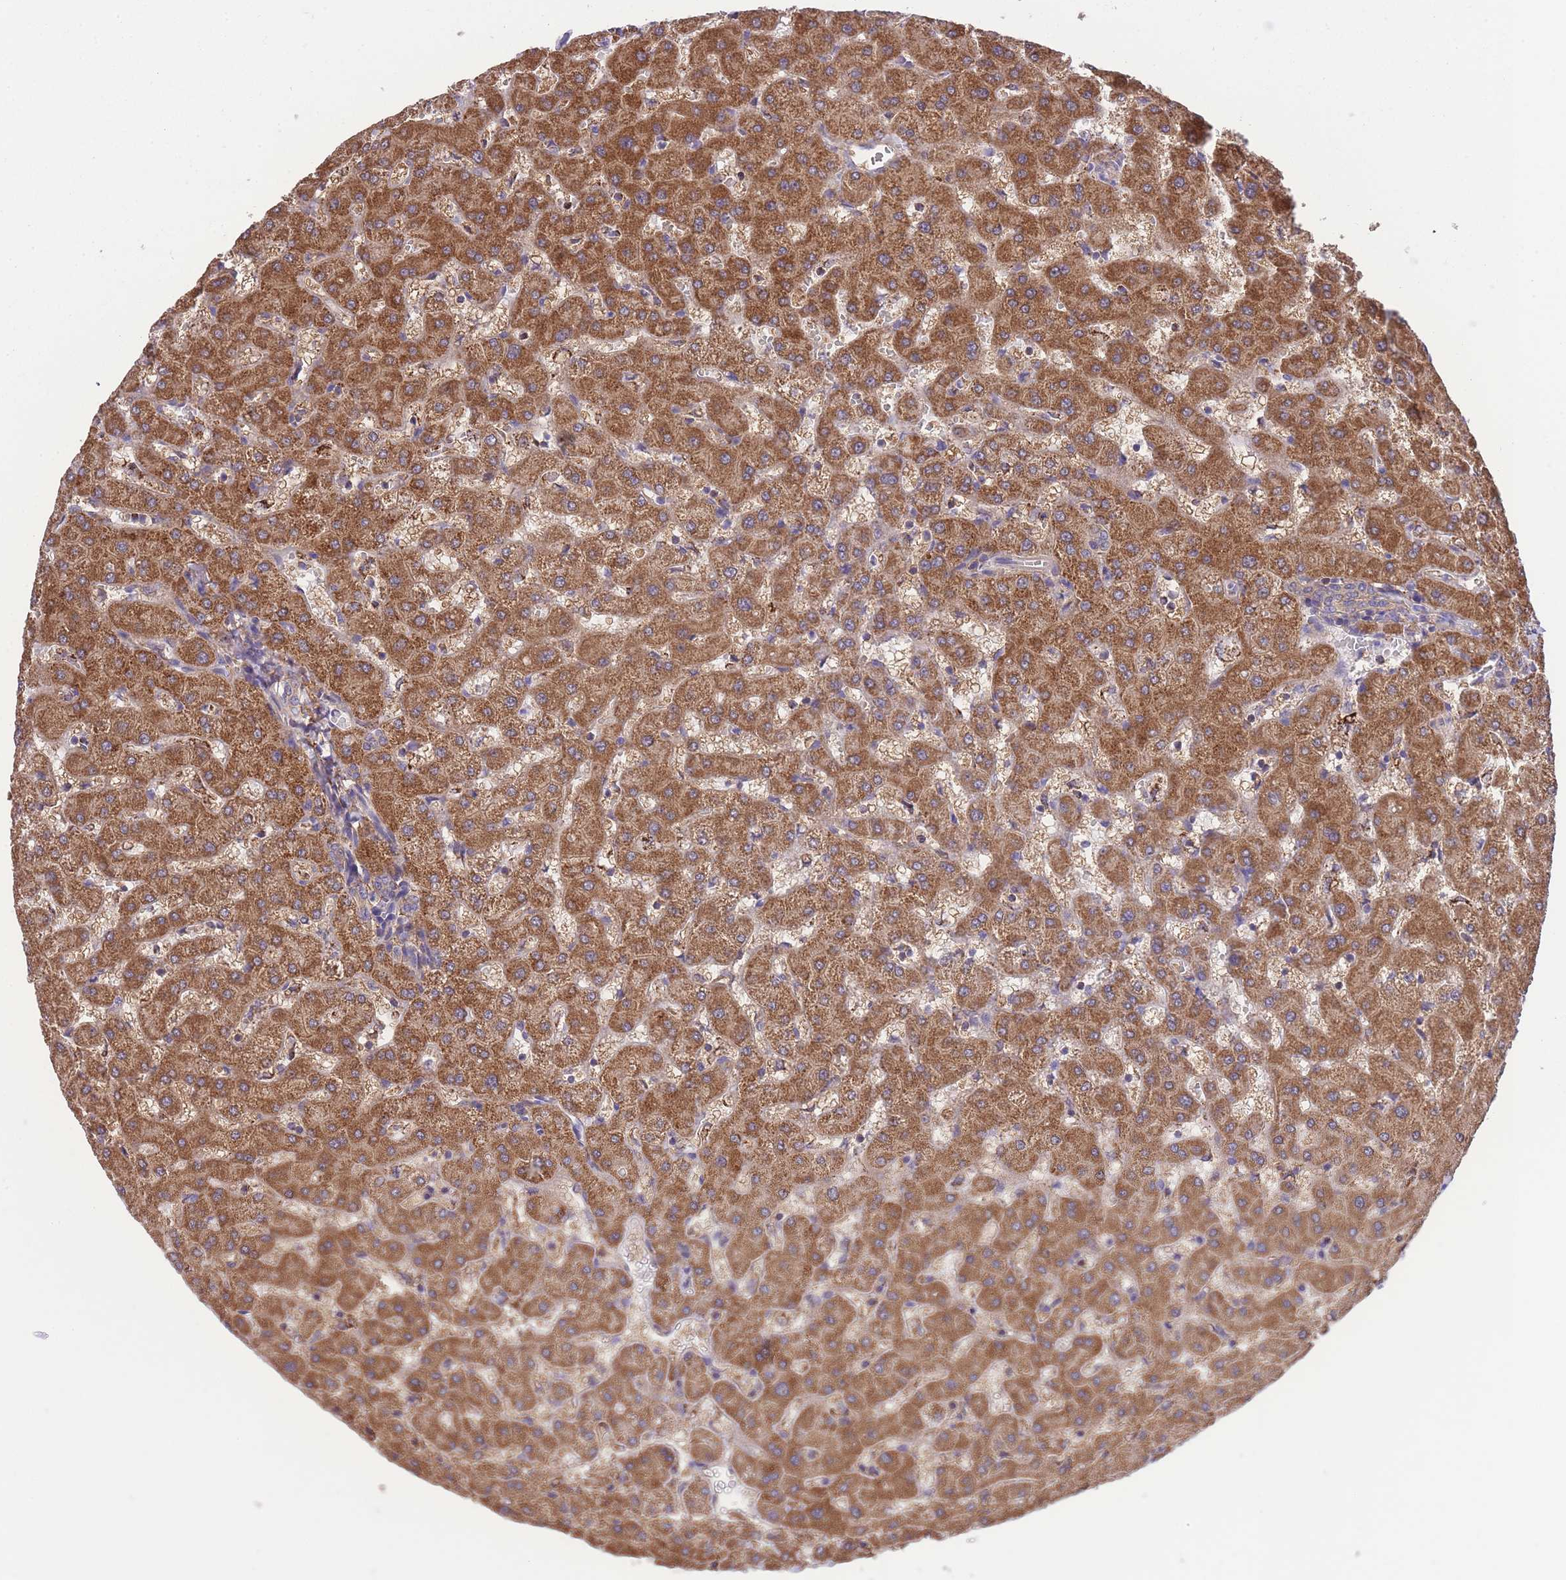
{"staining": {"intensity": "moderate", "quantity": "<25%", "location": "cytoplasmic/membranous"}, "tissue": "liver", "cell_type": "Cholangiocytes", "image_type": "normal", "snomed": [{"axis": "morphology", "description": "Normal tissue, NOS"}, {"axis": "topography", "description": "Liver"}], "caption": "Immunohistochemical staining of normal human liver displays moderate cytoplasmic/membranous protein staining in approximately <25% of cholangiocytes.", "gene": "ST3GAL3", "patient": {"sex": "female", "age": 63}}